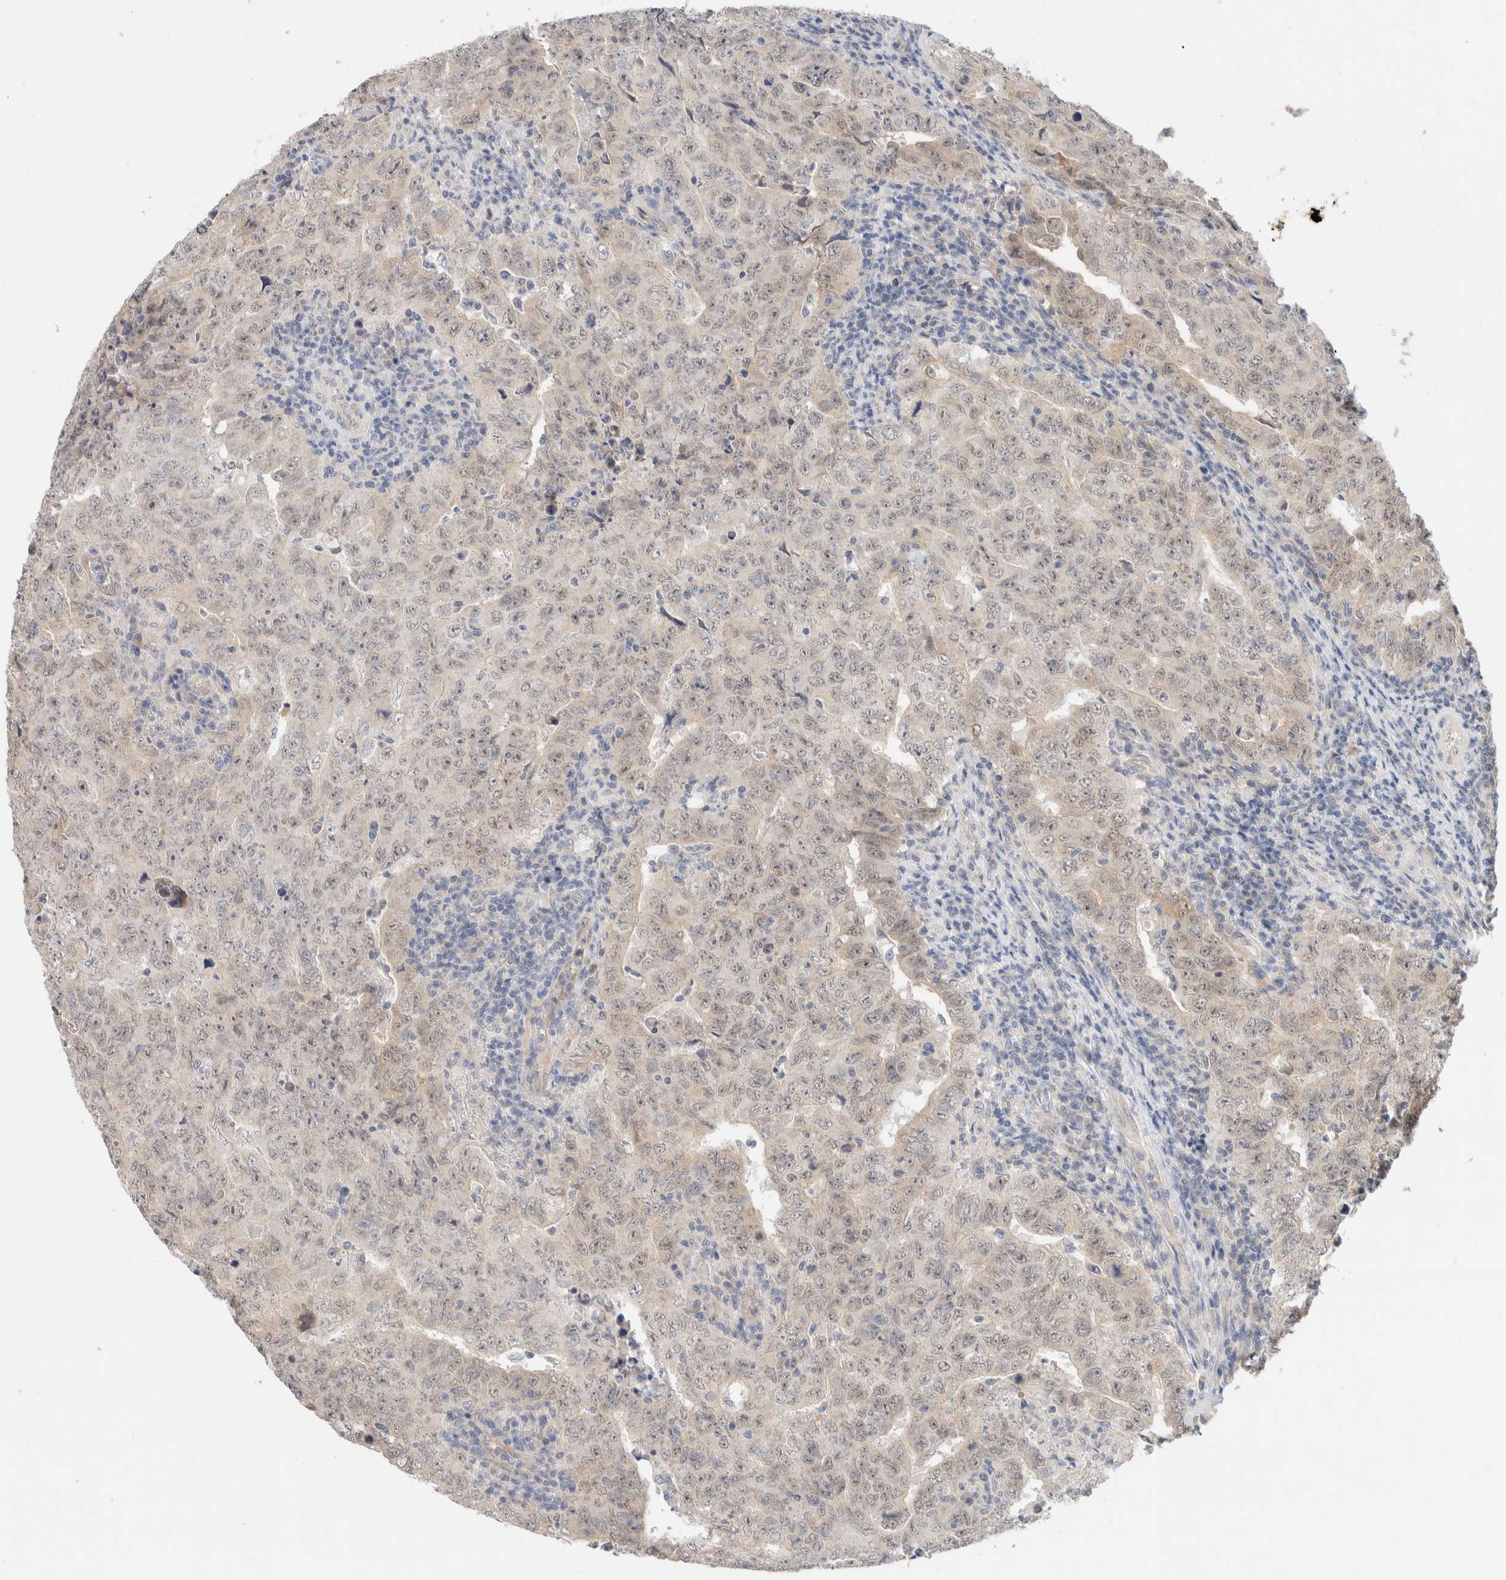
{"staining": {"intensity": "weak", "quantity": "<25%", "location": "cytoplasmic/membranous"}, "tissue": "testis cancer", "cell_type": "Tumor cells", "image_type": "cancer", "snomed": [{"axis": "morphology", "description": "Carcinoma, Embryonal, NOS"}, {"axis": "topography", "description": "Testis"}], "caption": "A high-resolution histopathology image shows immunohistochemistry (IHC) staining of testis cancer, which exhibits no significant staining in tumor cells. (DAB IHC with hematoxylin counter stain).", "gene": "CA13", "patient": {"sex": "male", "age": 26}}